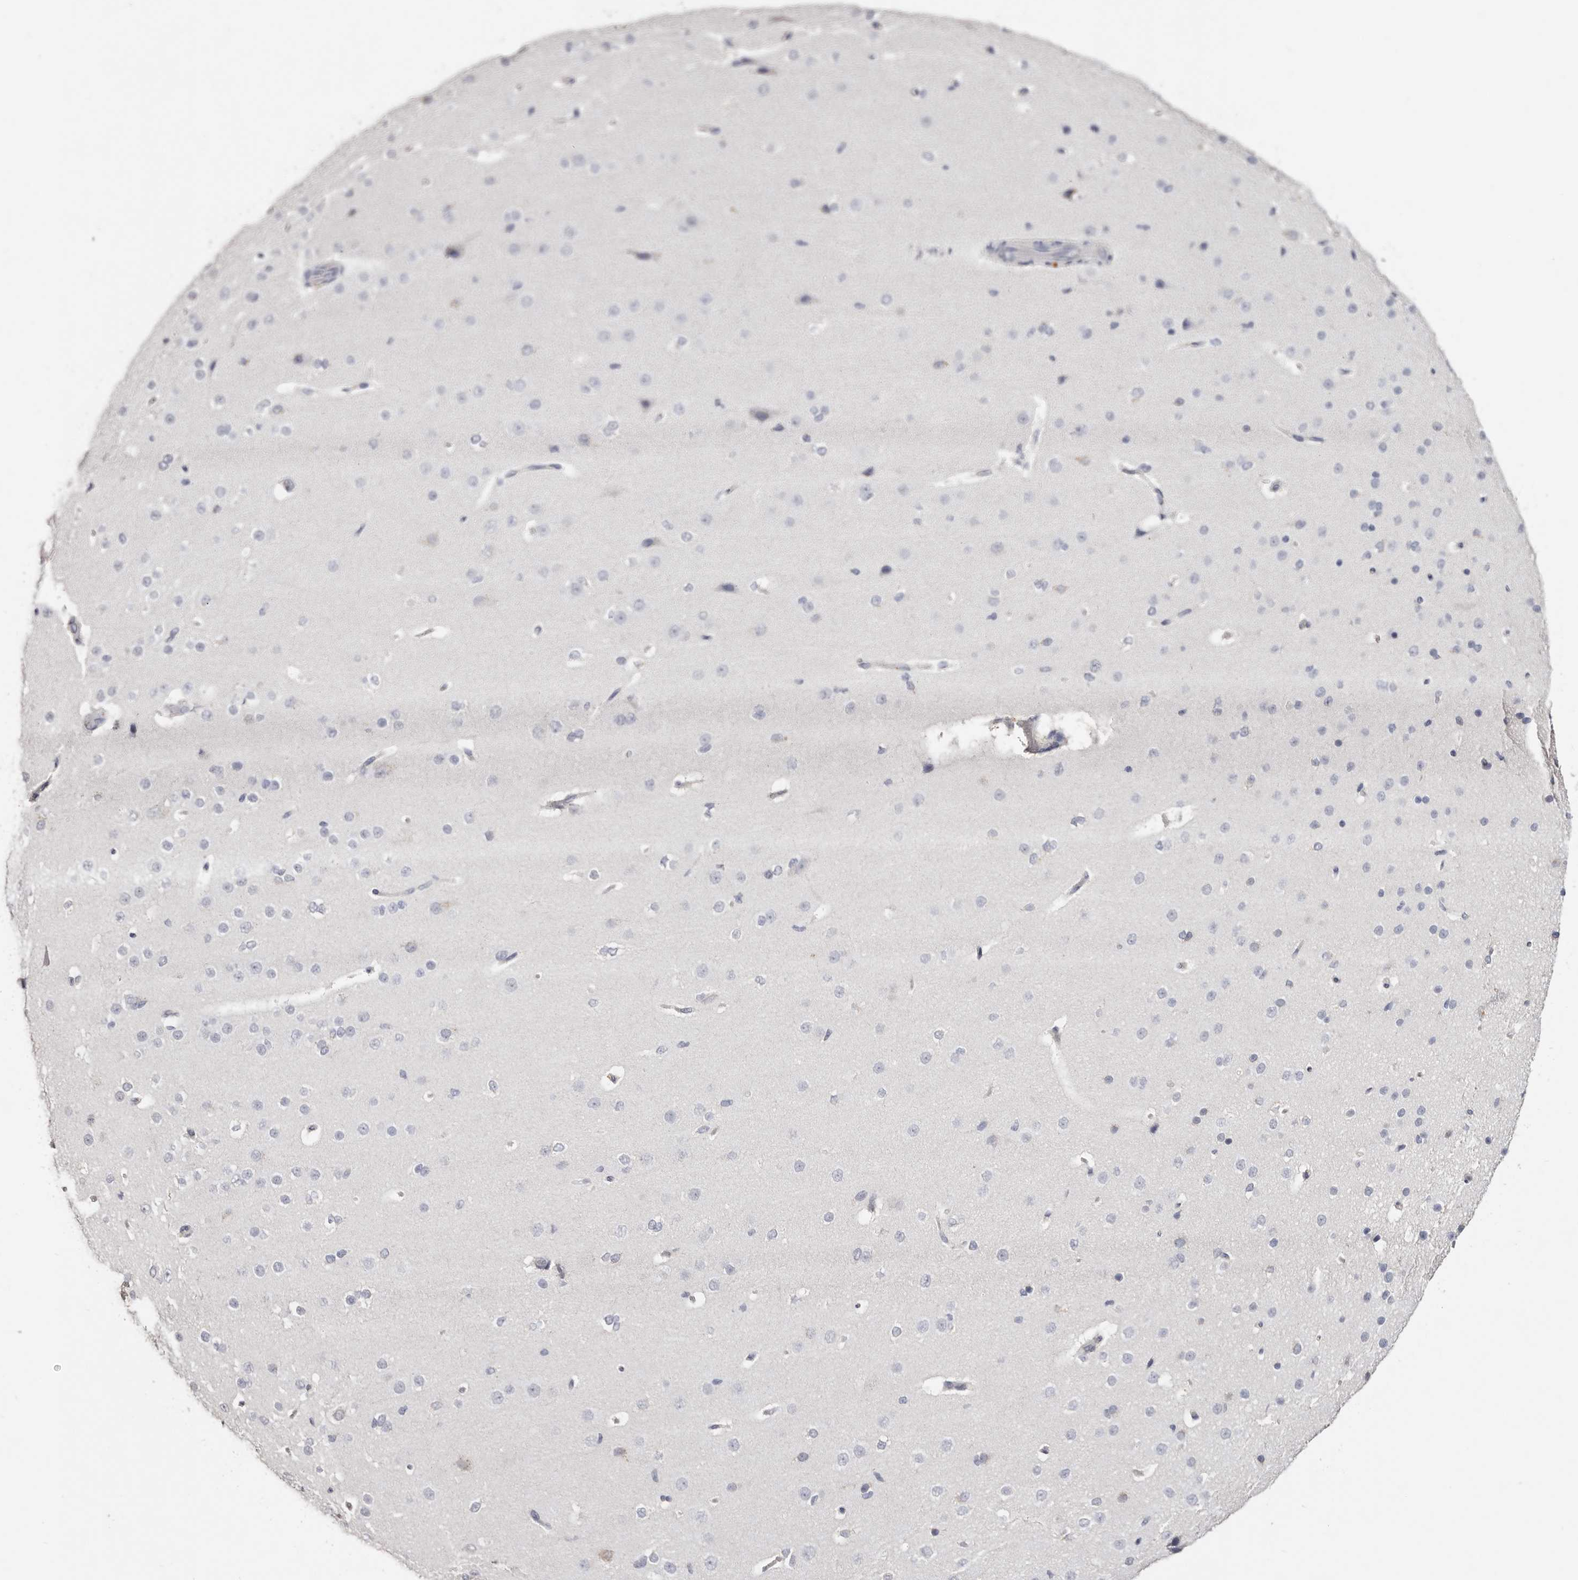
{"staining": {"intensity": "negative", "quantity": "none", "location": "none"}, "tissue": "cerebral cortex", "cell_type": "Endothelial cells", "image_type": "normal", "snomed": [{"axis": "morphology", "description": "Normal tissue, NOS"}, {"axis": "morphology", "description": "Developmental malformation"}, {"axis": "topography", "description": "Cerebral cortex"}], "caption": "The micrograph demonstrates no significant staining in endothelial cells of cerebral cortex. (DAB immunohistochemistry (IHC) with hematoxylin counter stain).", "gene": "LGALS7B", "patient": {"sex": "female", "age": 30}}